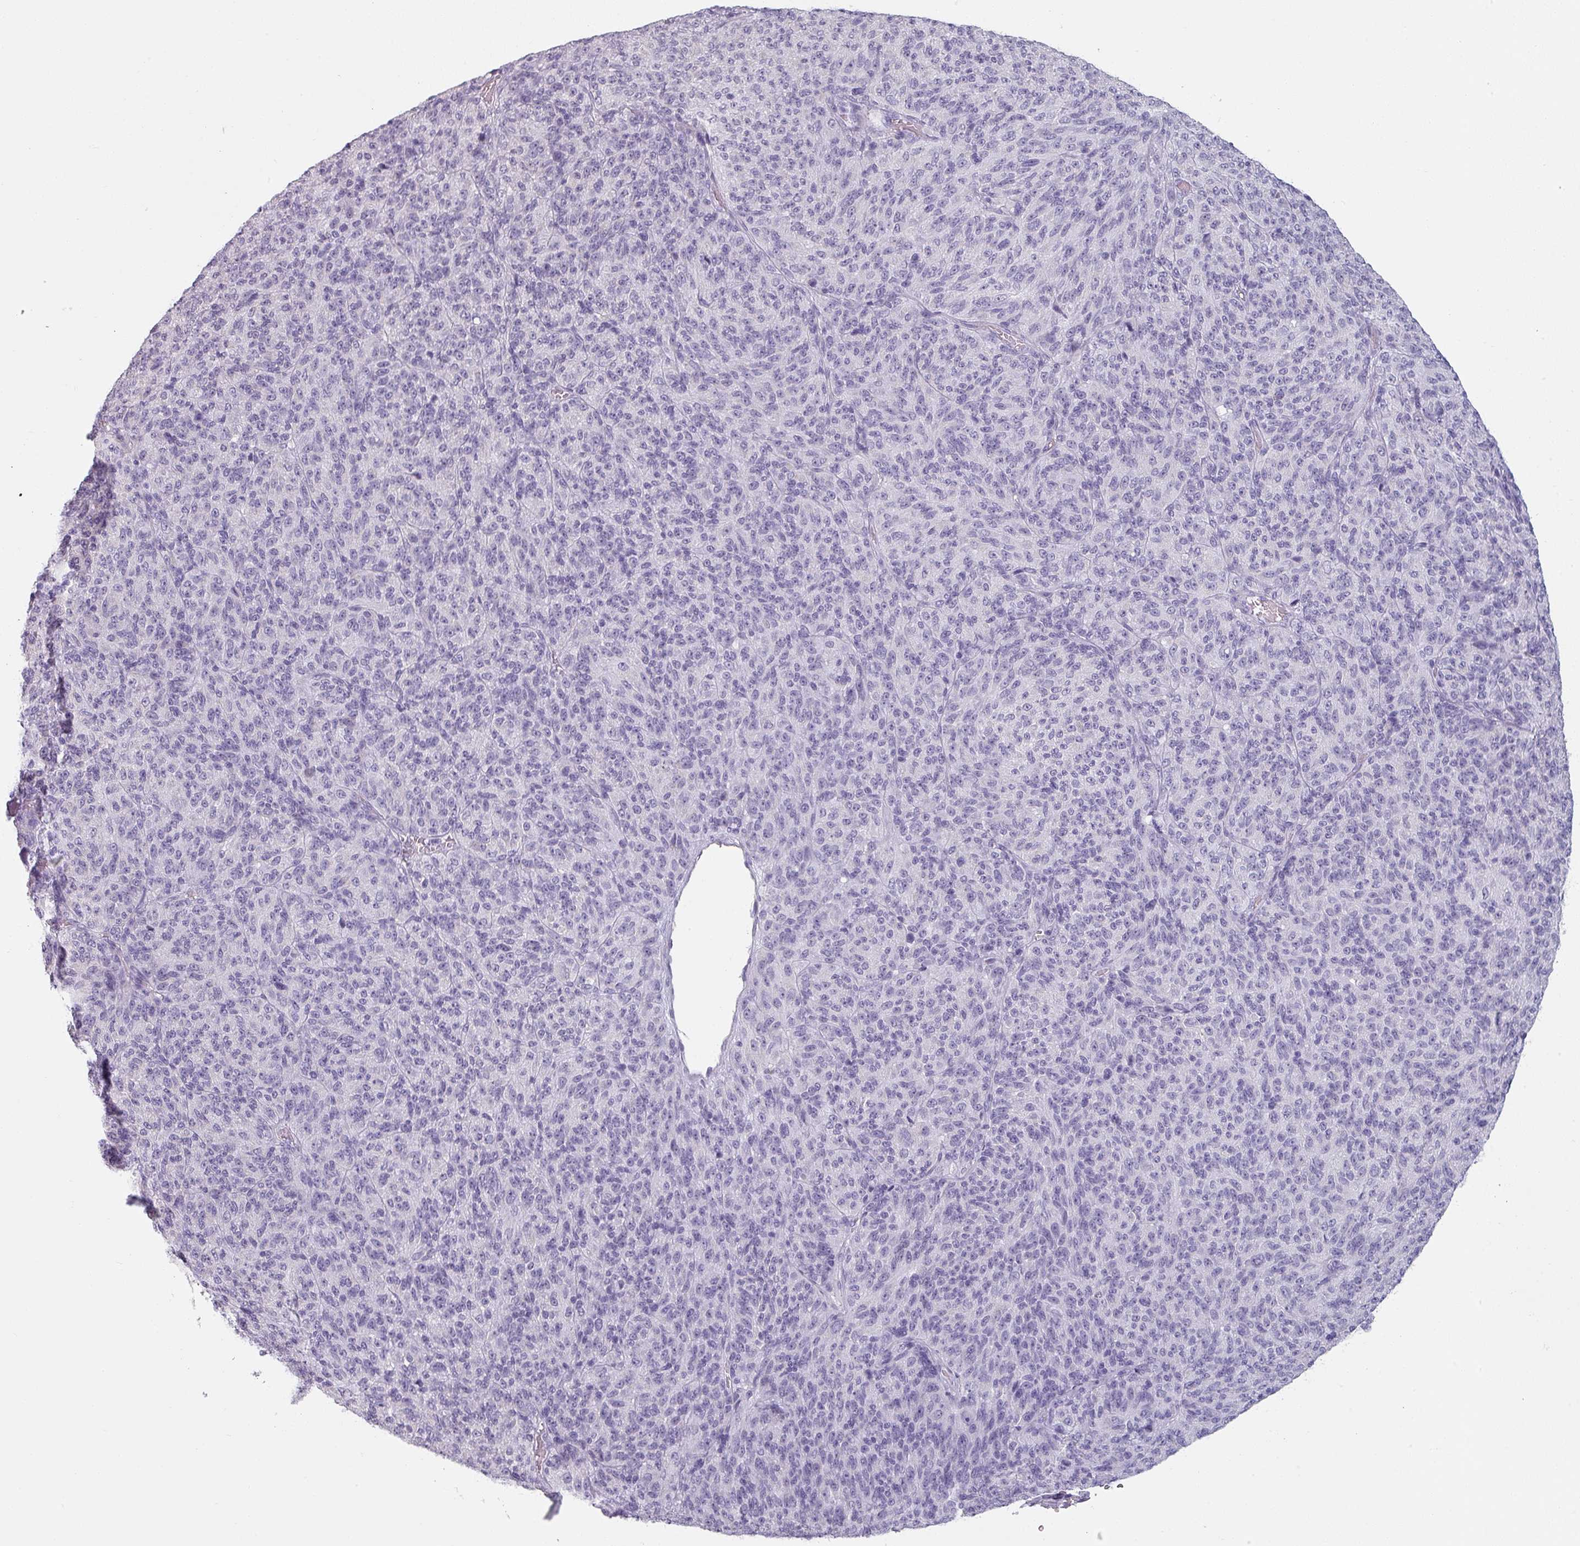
{"staining": {"intensity": "negative", "quantity": "none", "location": "none"}, "tissue": "melanoma", "cell_type": "Tumor cells", "image_type": "cancer", "snomed": [{"axis": "morphology", "description": "Malignant melanoma, Metastatic site"}, {"axis": "topography", "description": "Brain"}], "caption": "An immunohistochemistry (IHC) histopathology image of melanoma is shown. There is no staining in tumor cells of melanoma.", "gene": "SFTPA1", "patient": {"sex": "female", "age": 56}}